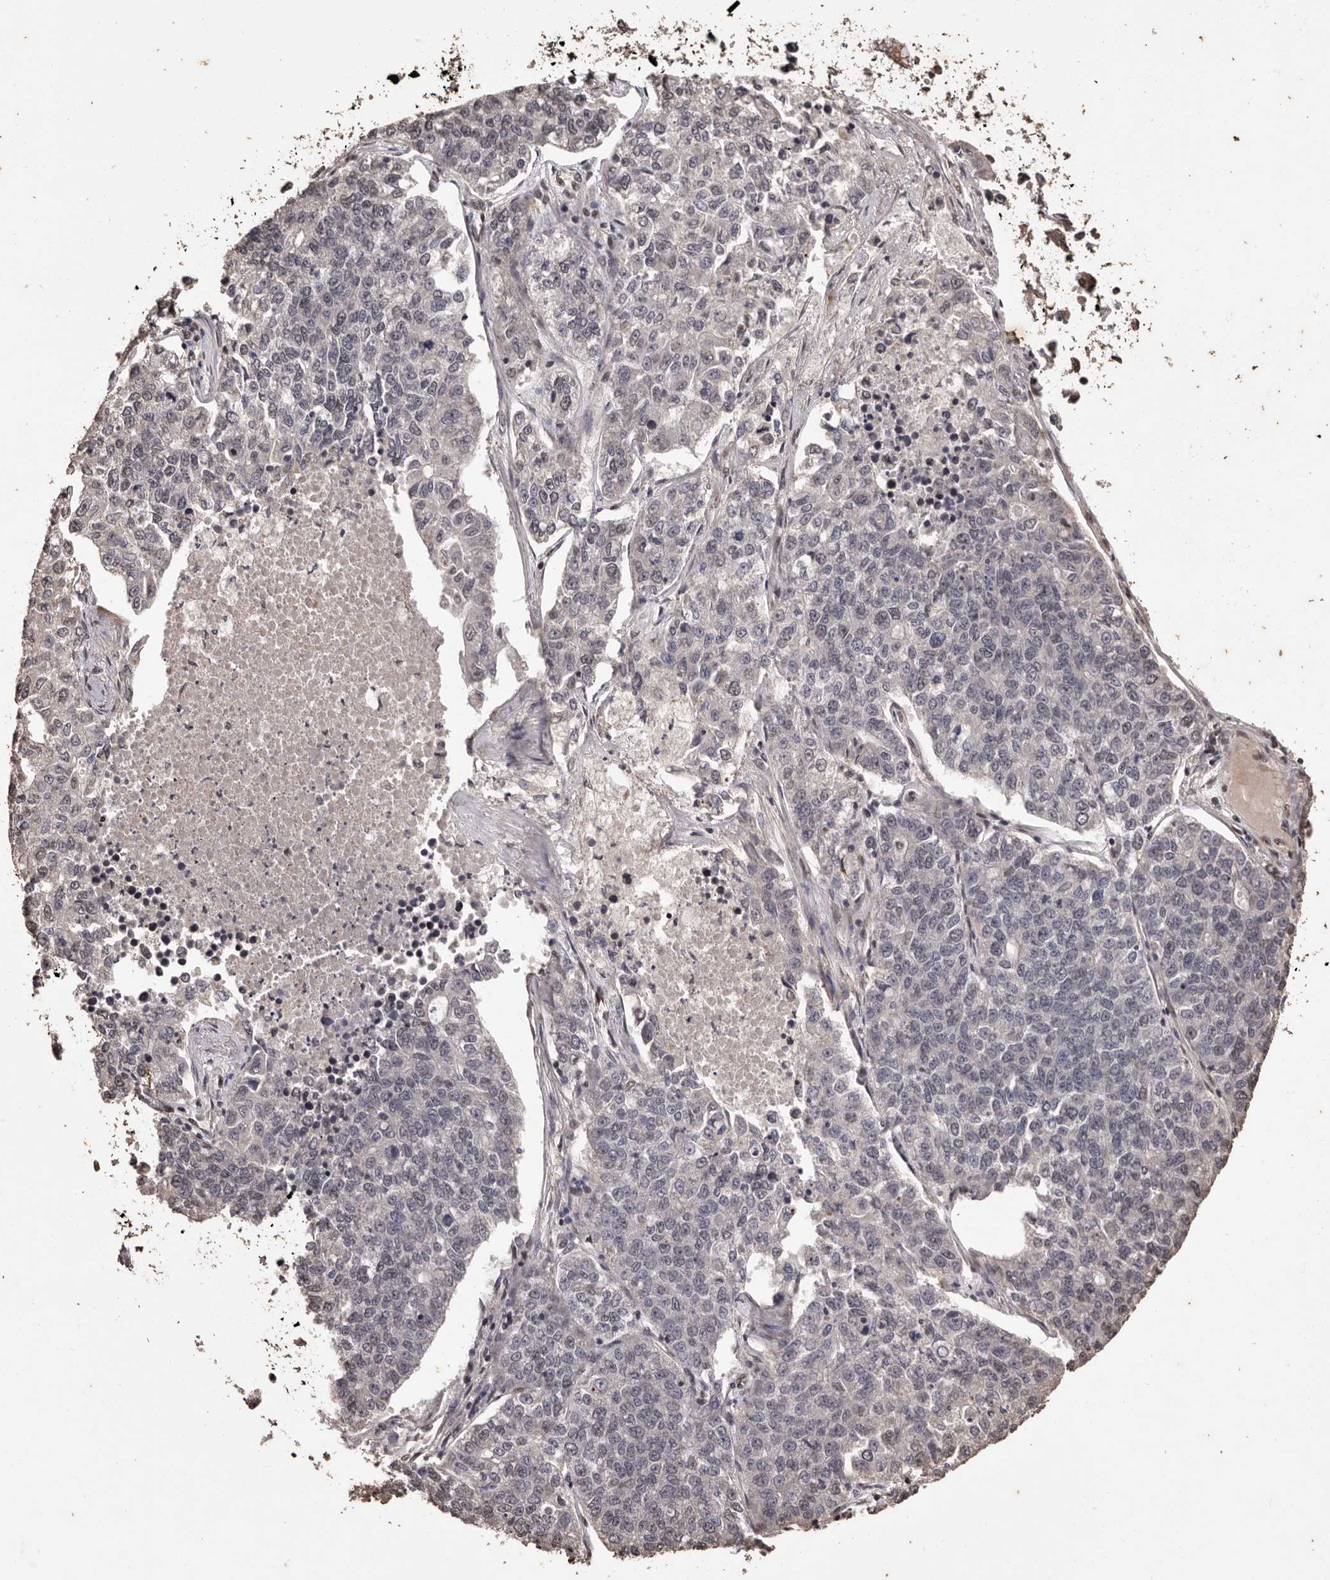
{"staining": {"intensity": "negative", "quantity": "none", "location": "none"}, "tissue": "lung cancer", "cell_type": "Tumor cells", "image_type": "cancer", "snomed": [{"axis": "morphology", "description": "Adenocarcinoma, NOS"}, {"axis": "topography", "description": "Lung"}], "caption": "An immunohistochemistry (IHC) photomicrograph of lung adenocarcinoma is shown. There is no staining in tumor cells of lung adenocarcinoma.", "gene": "NAV1", "patient": {"sex": "male", "age": 49}}